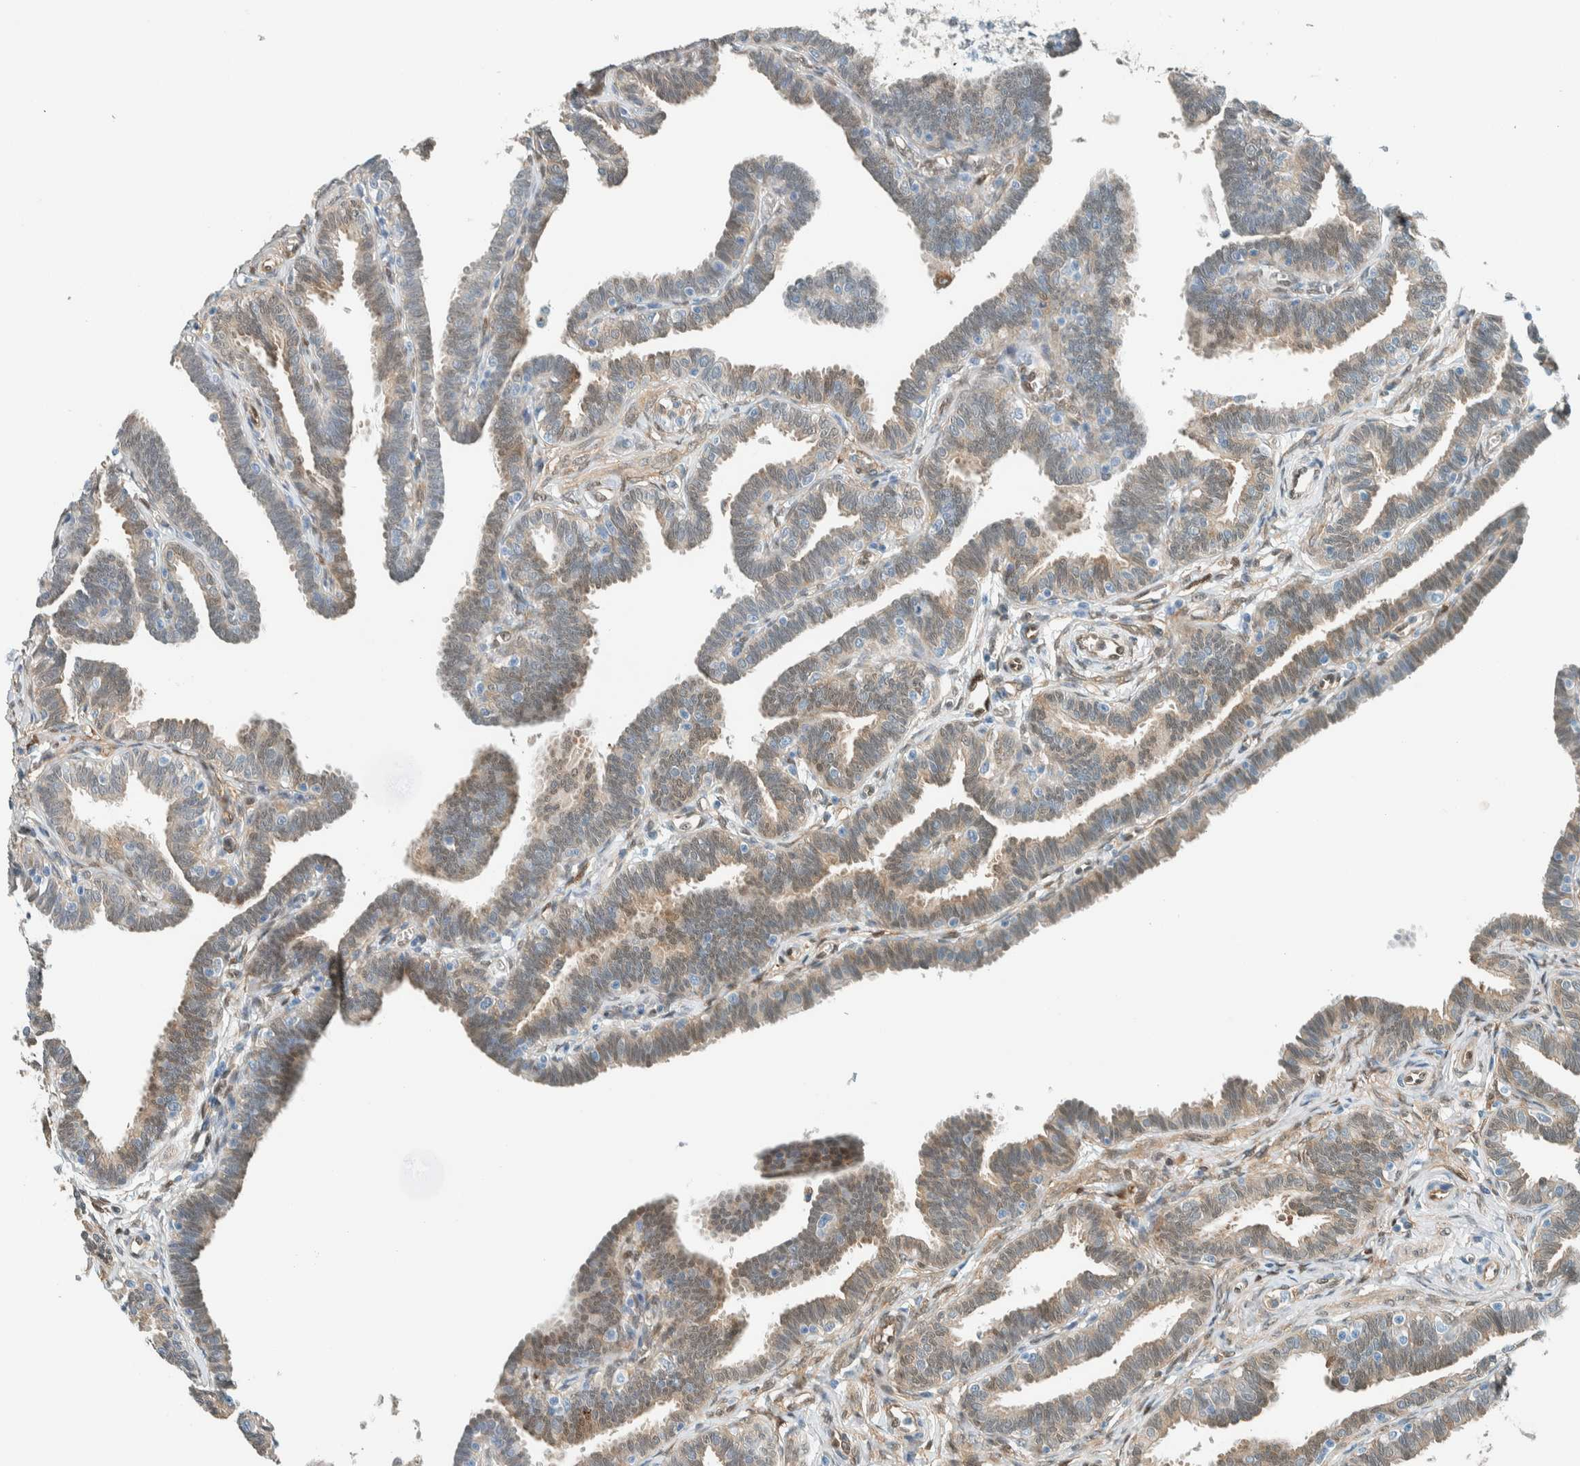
{"staining": {"intensity": "weak", "quantity": "25%-75%", "location": "cytoplasmic/membranous,nuclear"}, "tissue": "fallopian tube", "cell_type": "Glandular cells", "image_type": "normal", "snomed": [{"axis": "morphology", "description": "Normal tissue, NOS"}, {"axis": "topography", "description": "Fallopian tube"}, {"axis": "topography", "description": "Ovary"}], "caption": "Benign fallopian tube reveals weak cytoplasmic/membranous,nuclear positivity in about 25%-75% of glandular cells, visualized by immunohistochemistry. (brown staining indicates protein expression, while blue staining denotes nuclei).", "gene": "NXN", "patient": {"sex": "female", "age": 23}}